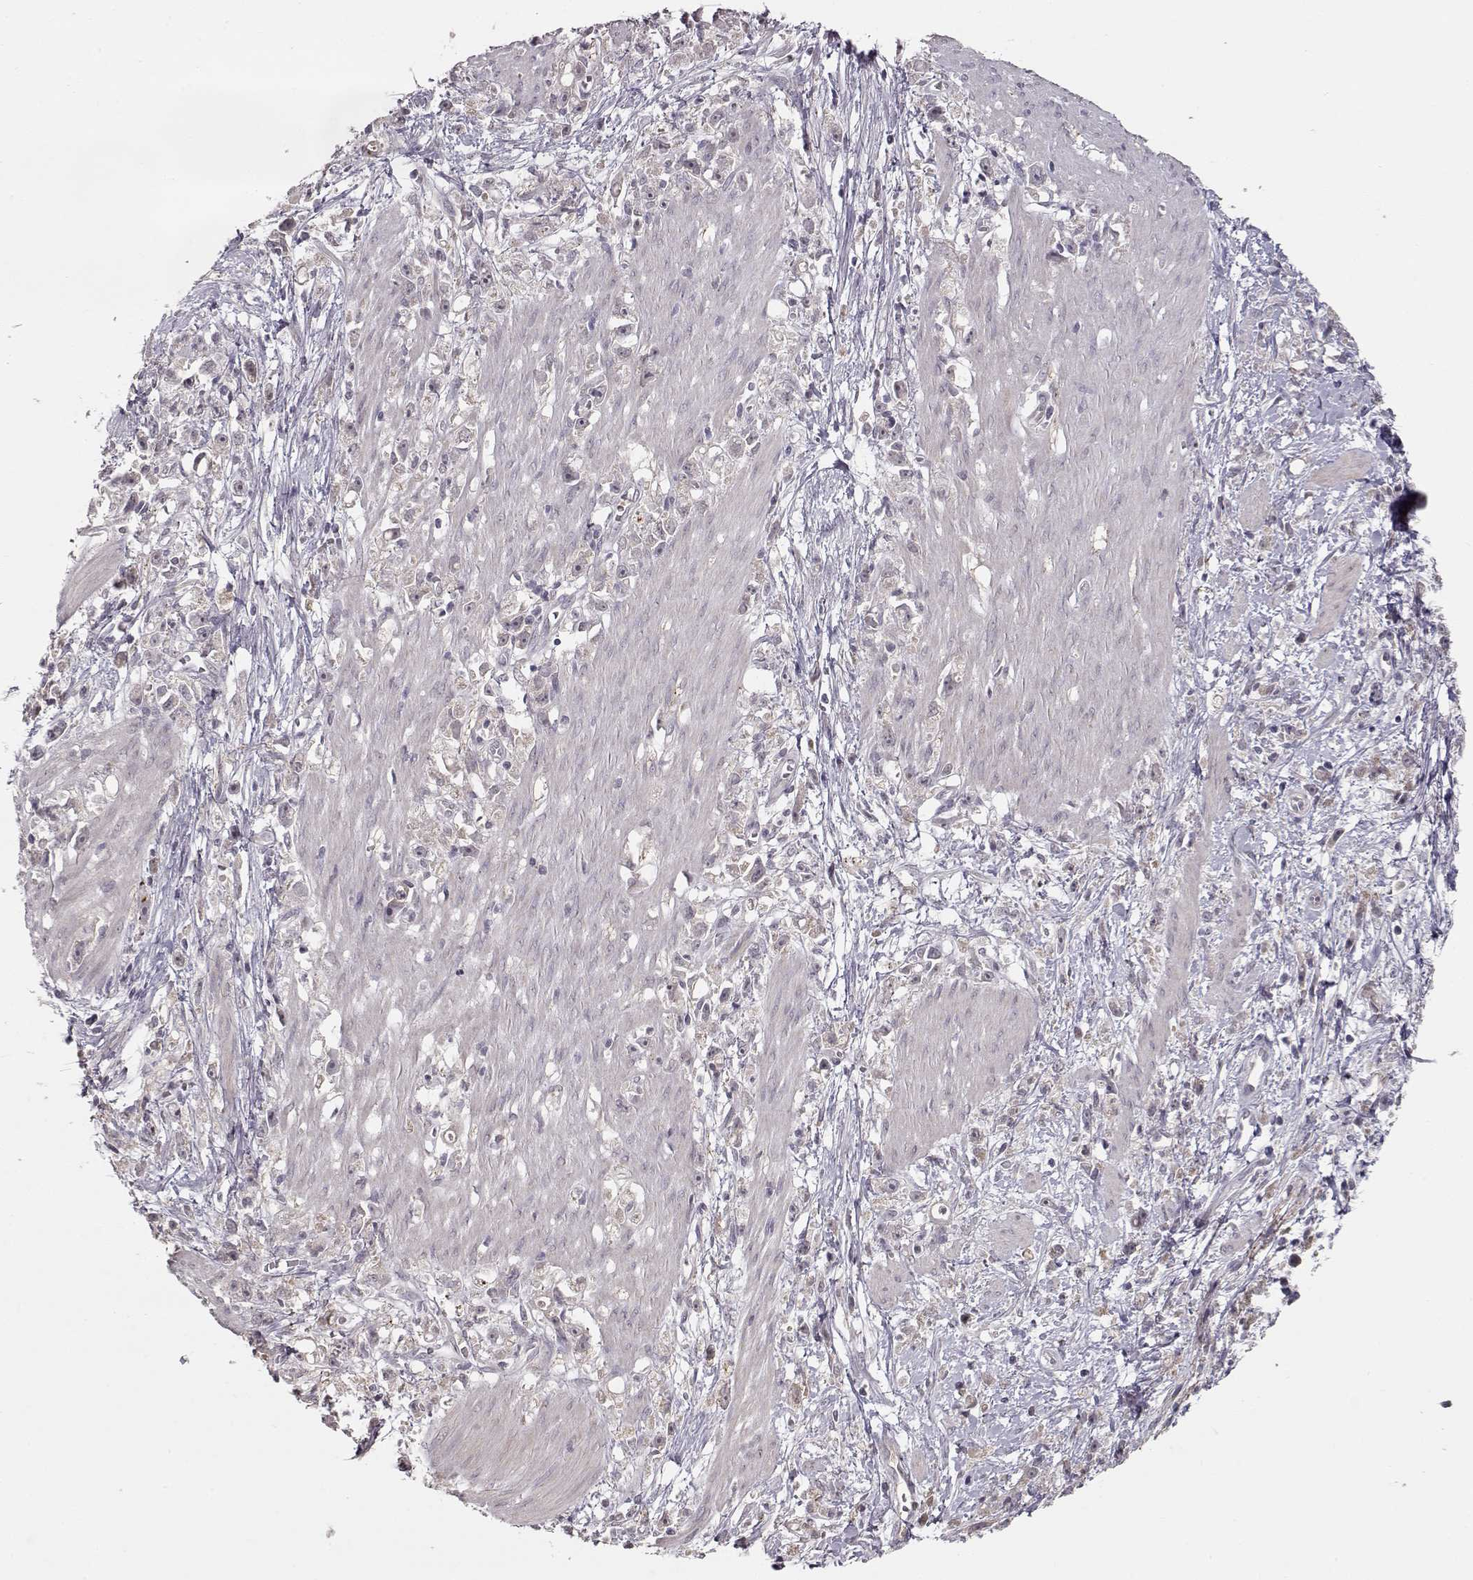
{"staining": {"intensity": "negative", "quantity": "none", "location": "none"}, "tissue": "stomach cancer", "cell_type": "Tumor cells", "image_type": "cancer", "snomed": [{"axis": "morphology", "description": "Adenocarcinoma, NOS"}, {"axis": "topography", "description": "Stomach"}], "caption": "This is an IHC photomicrograph of human adenocarcinoma (stomach). There is no expression in tumor cells.", "gene": "PNMT", "patient": {"sex": "female", "age": 59}}